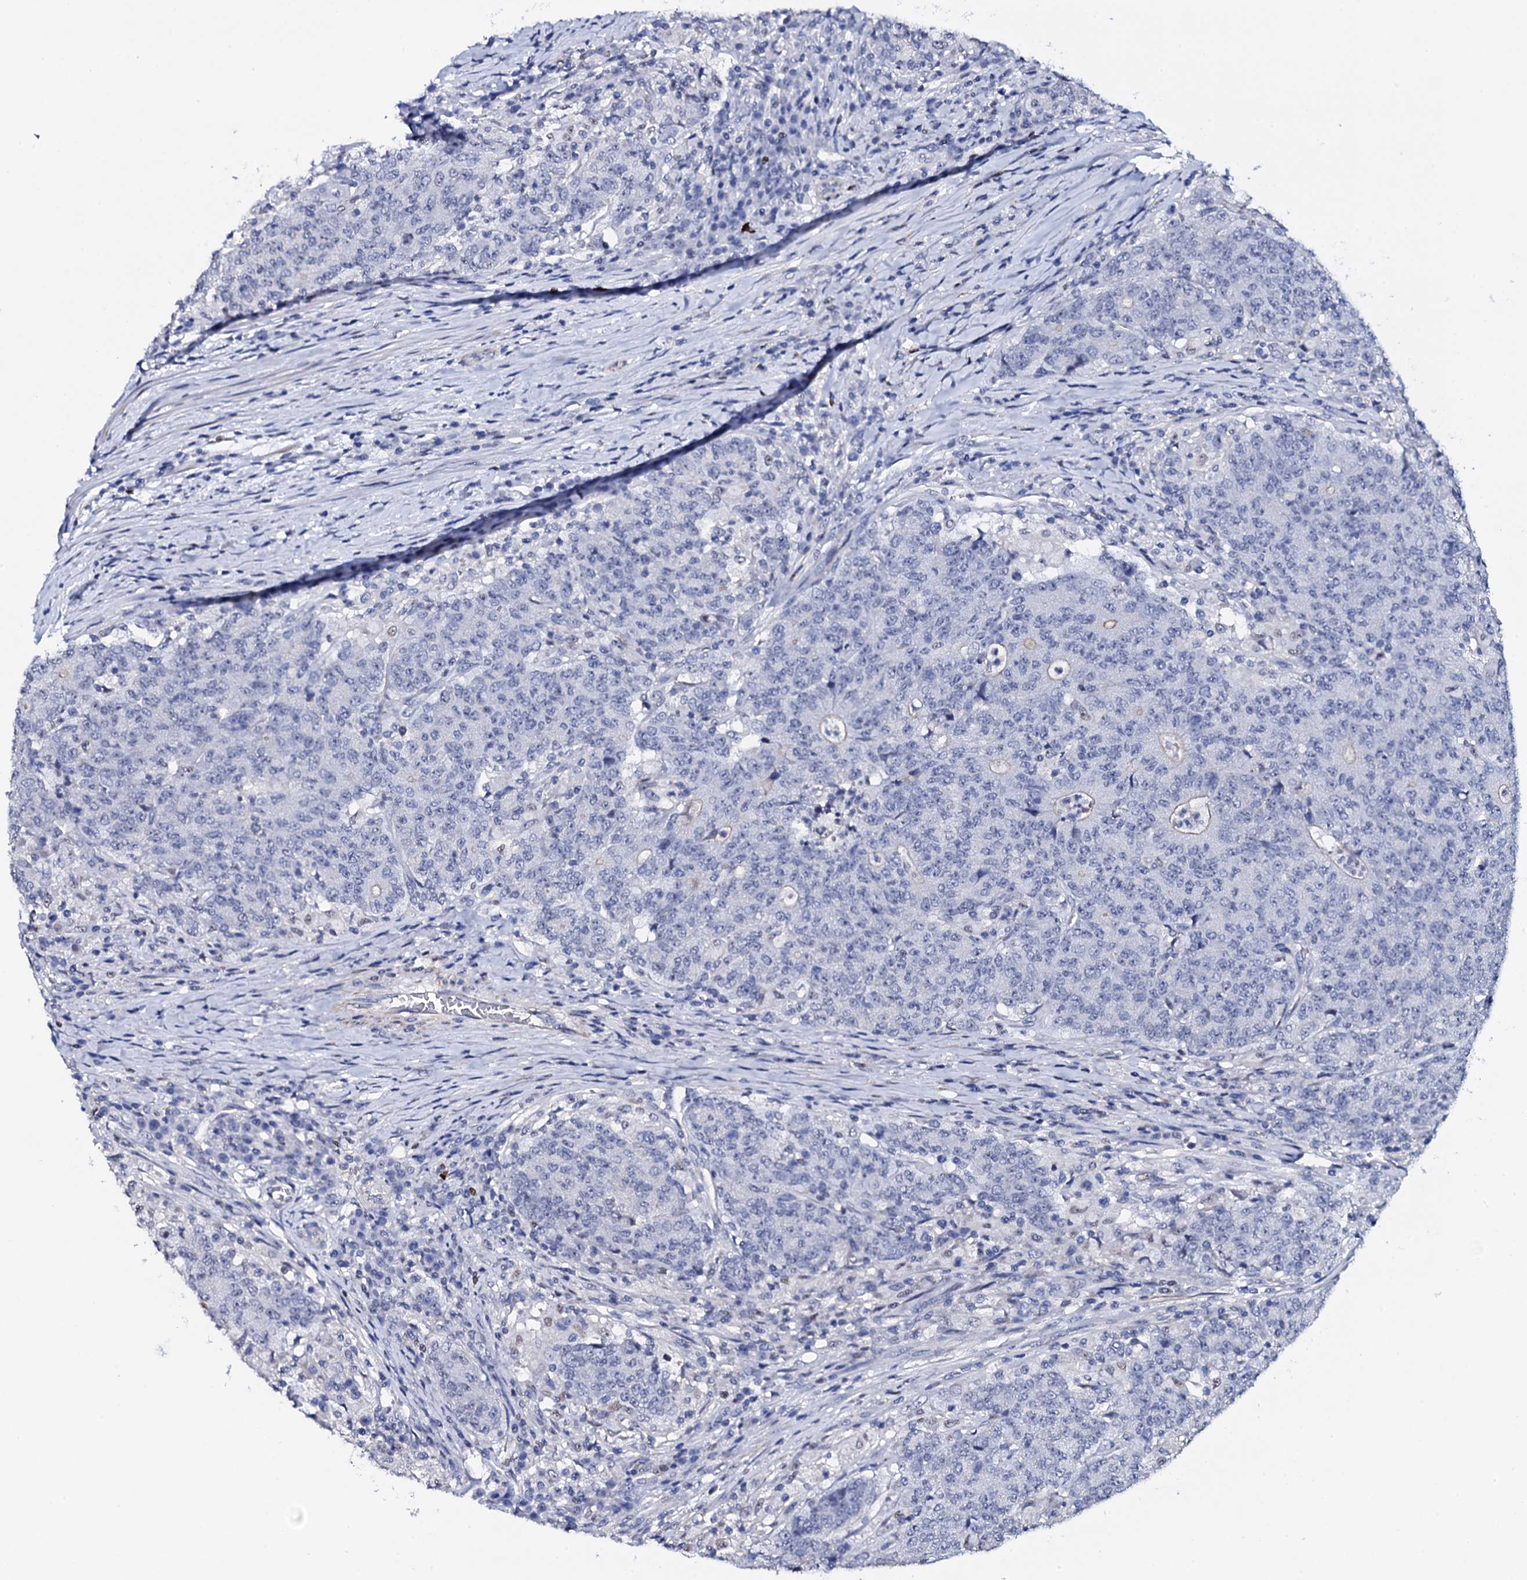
{"staining": {"intensity": "negative", "quantity": "none", "location": "none"}, "tissue": "colorectal cancer", "cell_type": "Tumor cells", "image_type": "cancer", "snomed": [{"axis": "morphology", "description": "Adenocarcinoma, NOS"}, {"axis": "topography", "description": "Colon"}], "caption": "Adenocarcinoma (colorectal) stained for a protein using immunohistochemistry (IHC) reveals no expression tumor cells.", "gene": "NPM2", "patient": {"sex": "female", "age": 75}}